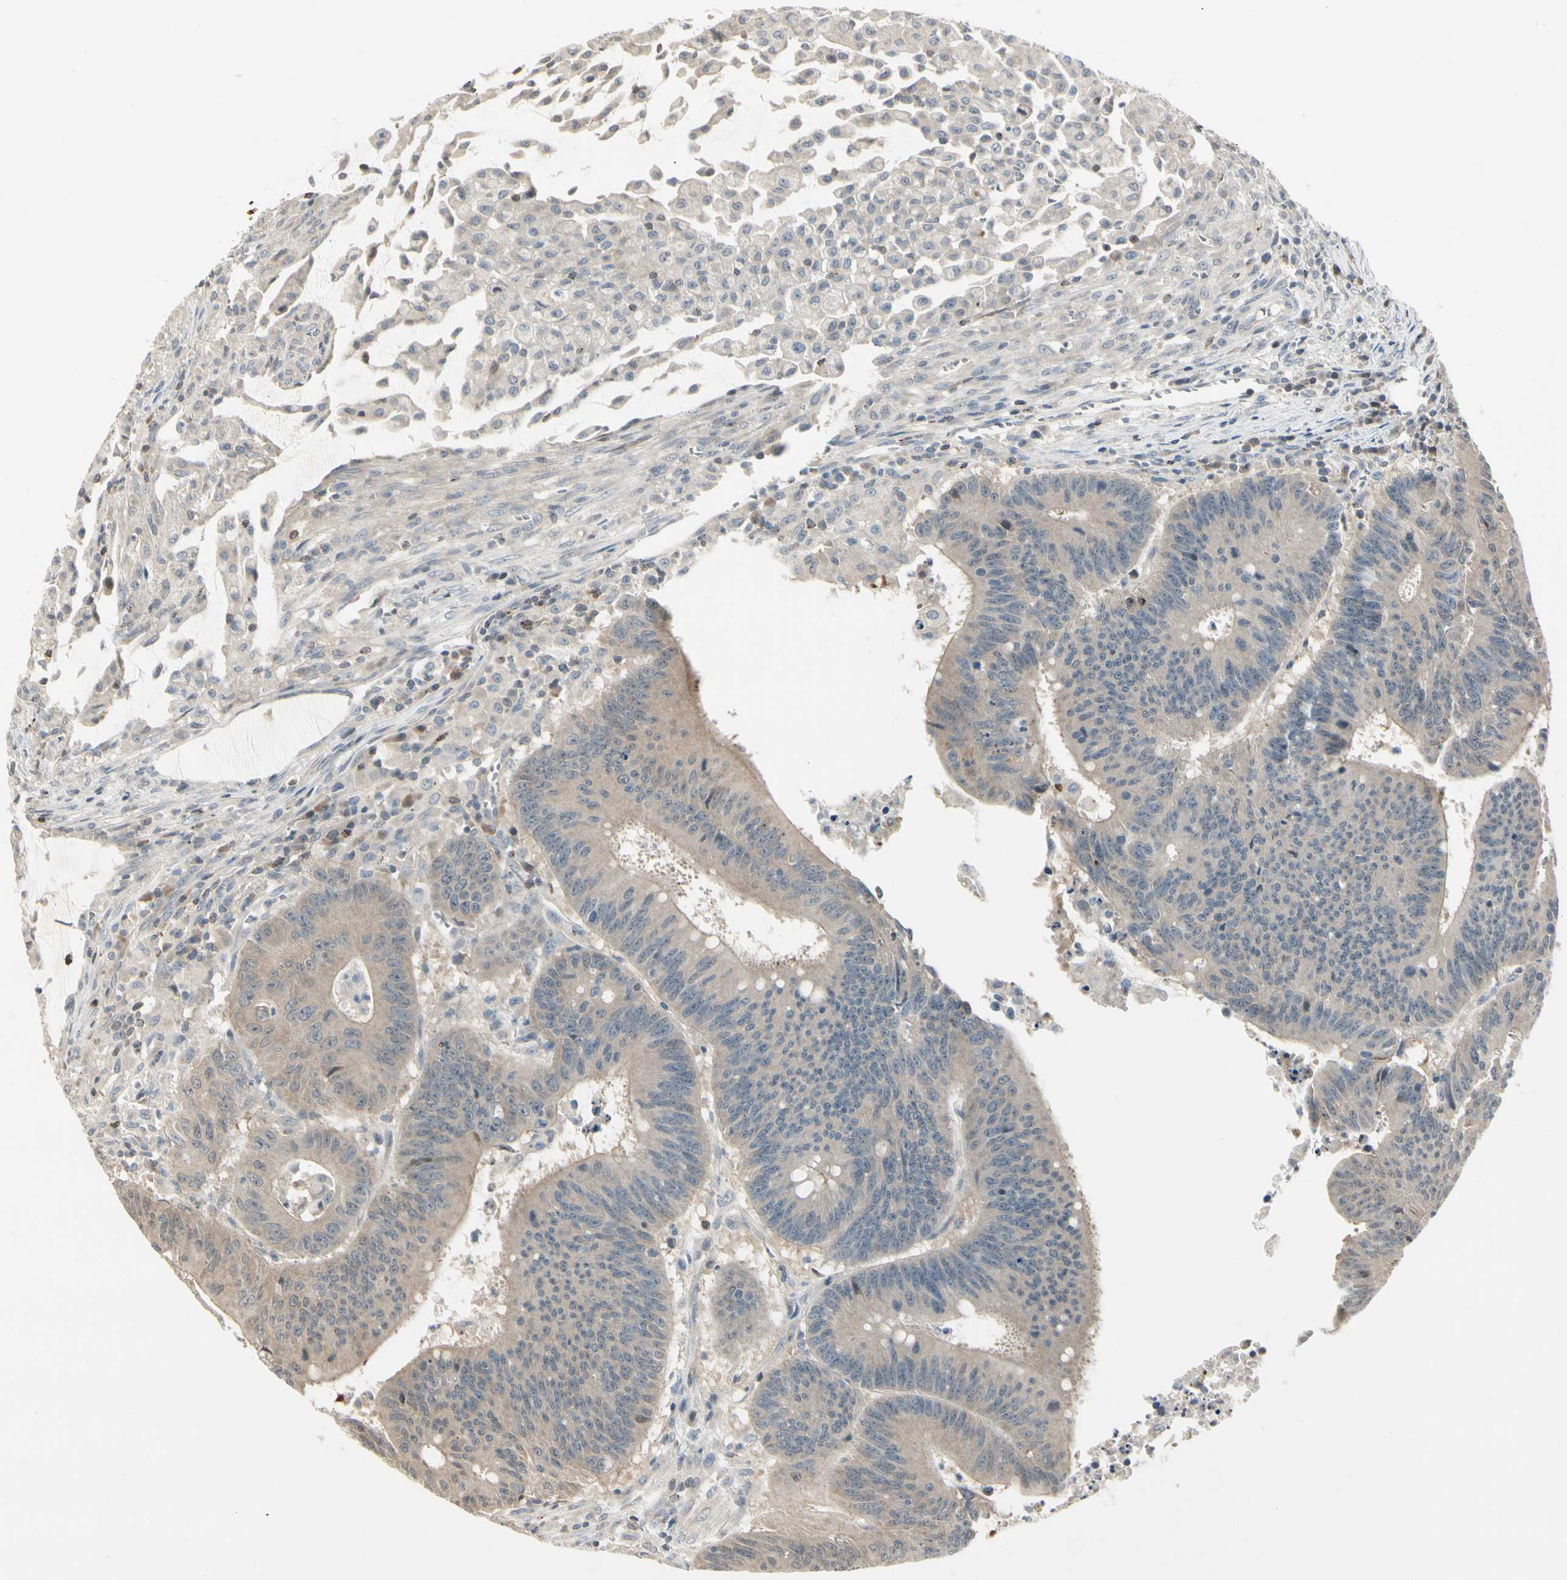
{"staining": {"intensity": "weak", "quantity": ">75%", "location": "cytoplasmic/membranous"}, "tissue": "colorectal cancer", "cell_type": "Tumor cells", "image_type": "cancer", "snomed": [{"axis": "morphology", "description": "Adenocarcinoma, NOS"}, {"axis": "topography", "description": "Colon"}], "caption": "Immunohistochemical staining of colorectal cancer displays low levels of weak cytoplasmic/membranous protein staining in about >75% of tumor cells.", "gene": "EVC", "patient": {"sex": "male", "age": 45}}